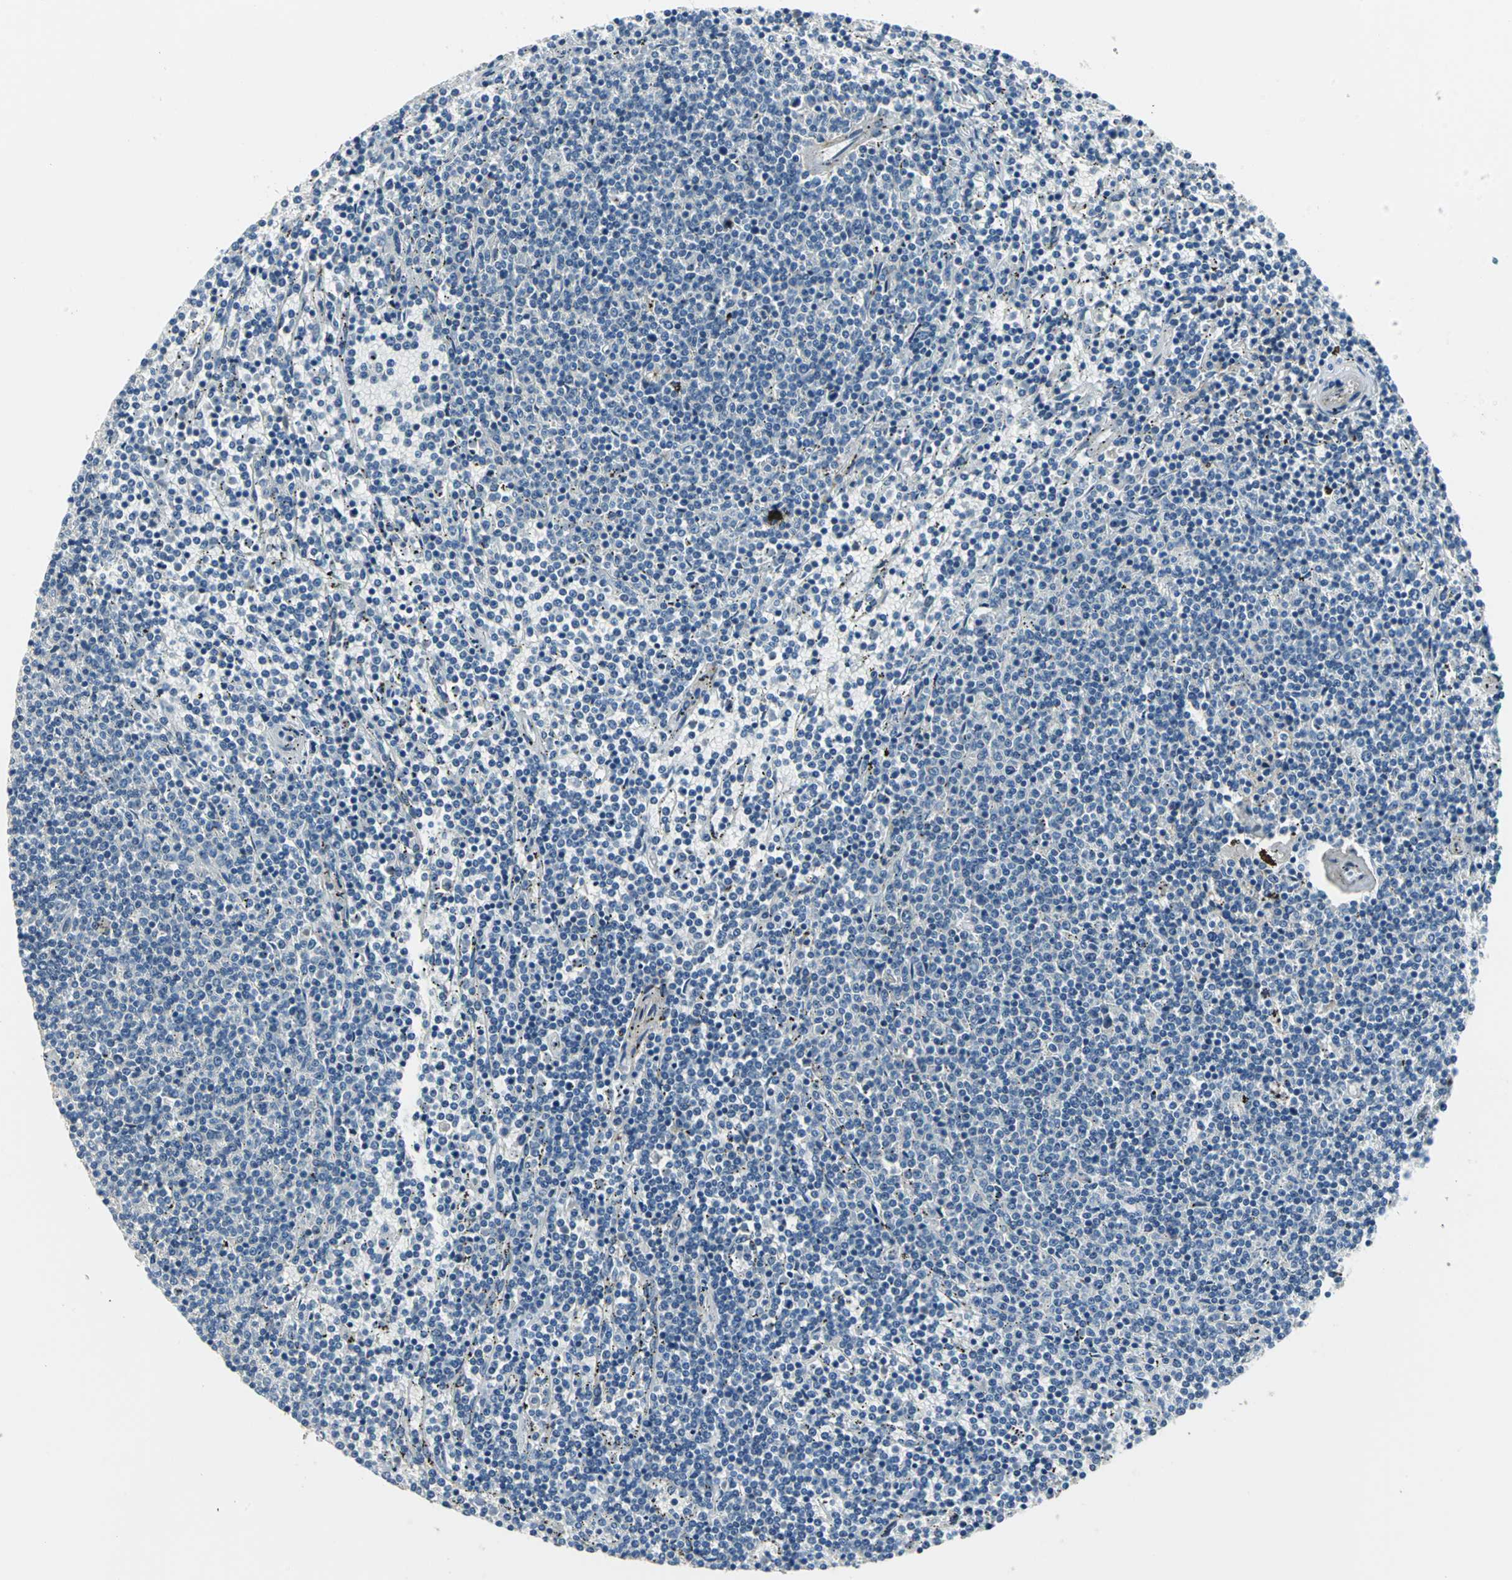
{"staining": {"intensity": "negative", "quantity": "none", "location": "none"}, "tissue": "lymphoma", "cell_type": "Tumor cells", "image_type": "cancer", "snomed": [{"axis": "morphology", "description": "Malignant lymphoma, non-Hodgkin's type, Low grade"}, {"axis": "topography", "description": "Spleen"}], "caption": "An immunohistochemistry image of lymphoma is shown. There is no staining in tumor cells of lymphoma.", "gene": "SLC16A7", "patient": {"sex": "female", "age": 50}}